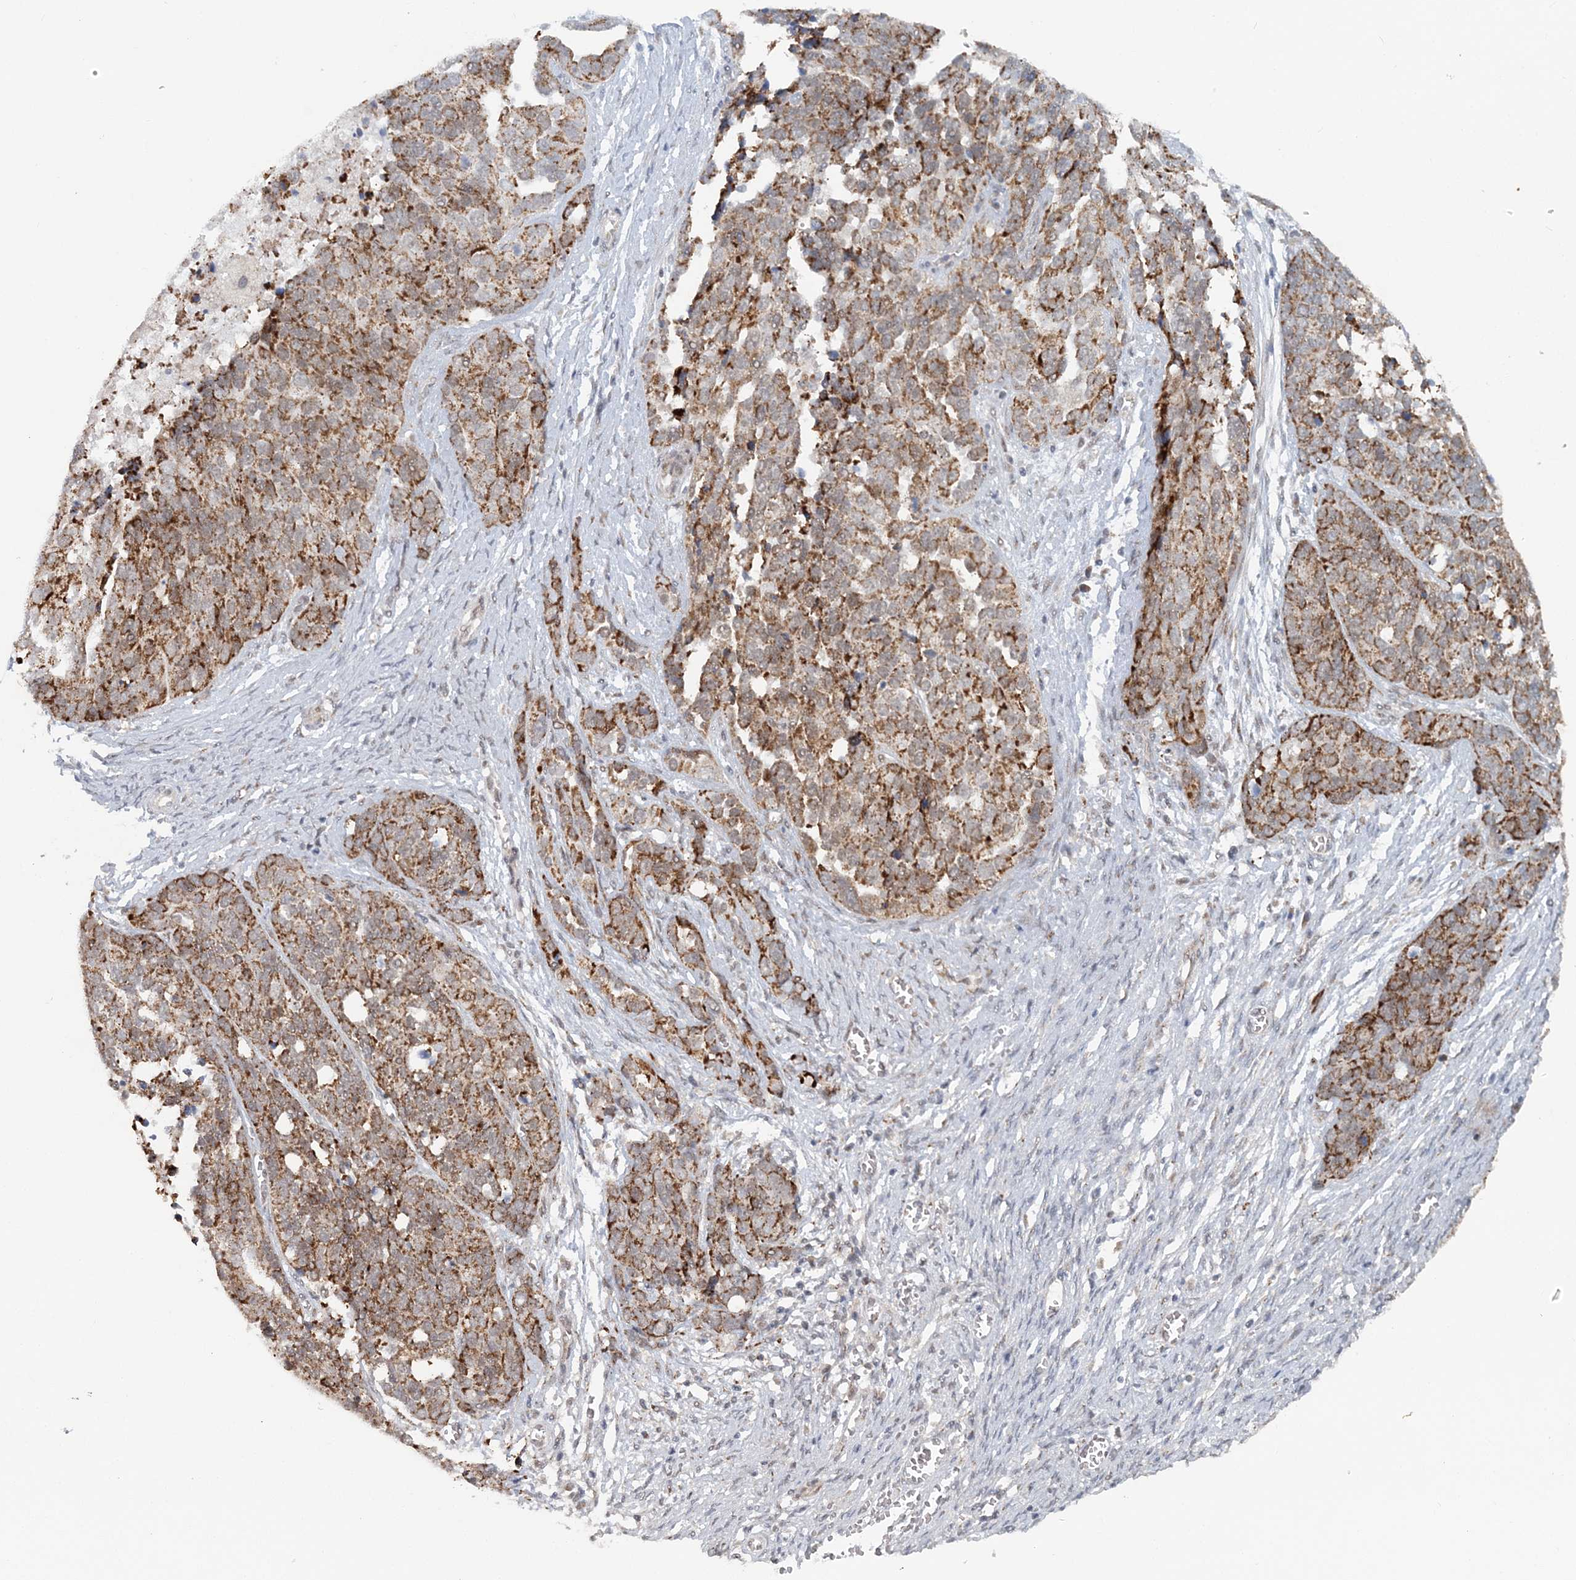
{"staining": {"intensity": "moderate", "quantity": ">75%", "location": "cytoplasmic/membranous"}, "tissue": "ovarian cancer", "cell_type": "Tumor cells", "image_type": "cancer", "snomed": [{"axis": "morphology", "description": "Cystadenocarcinoma, serous, NOS"}, {"axis": "topography", "description": "Ovary"}], "caption": "Immunohistochemistry micrograph of neoplastic tissue: human ovarian serous cystadenocarcinoma stained using IHC reveals medium levels of moderate protein expression localized specifically in the cytoplasmic/membranous of tumor cells, appearing as a cytoplasmic/membranous brown color.", "gene": "RNF150", "patient": {"sex": "female", "age": 44}}